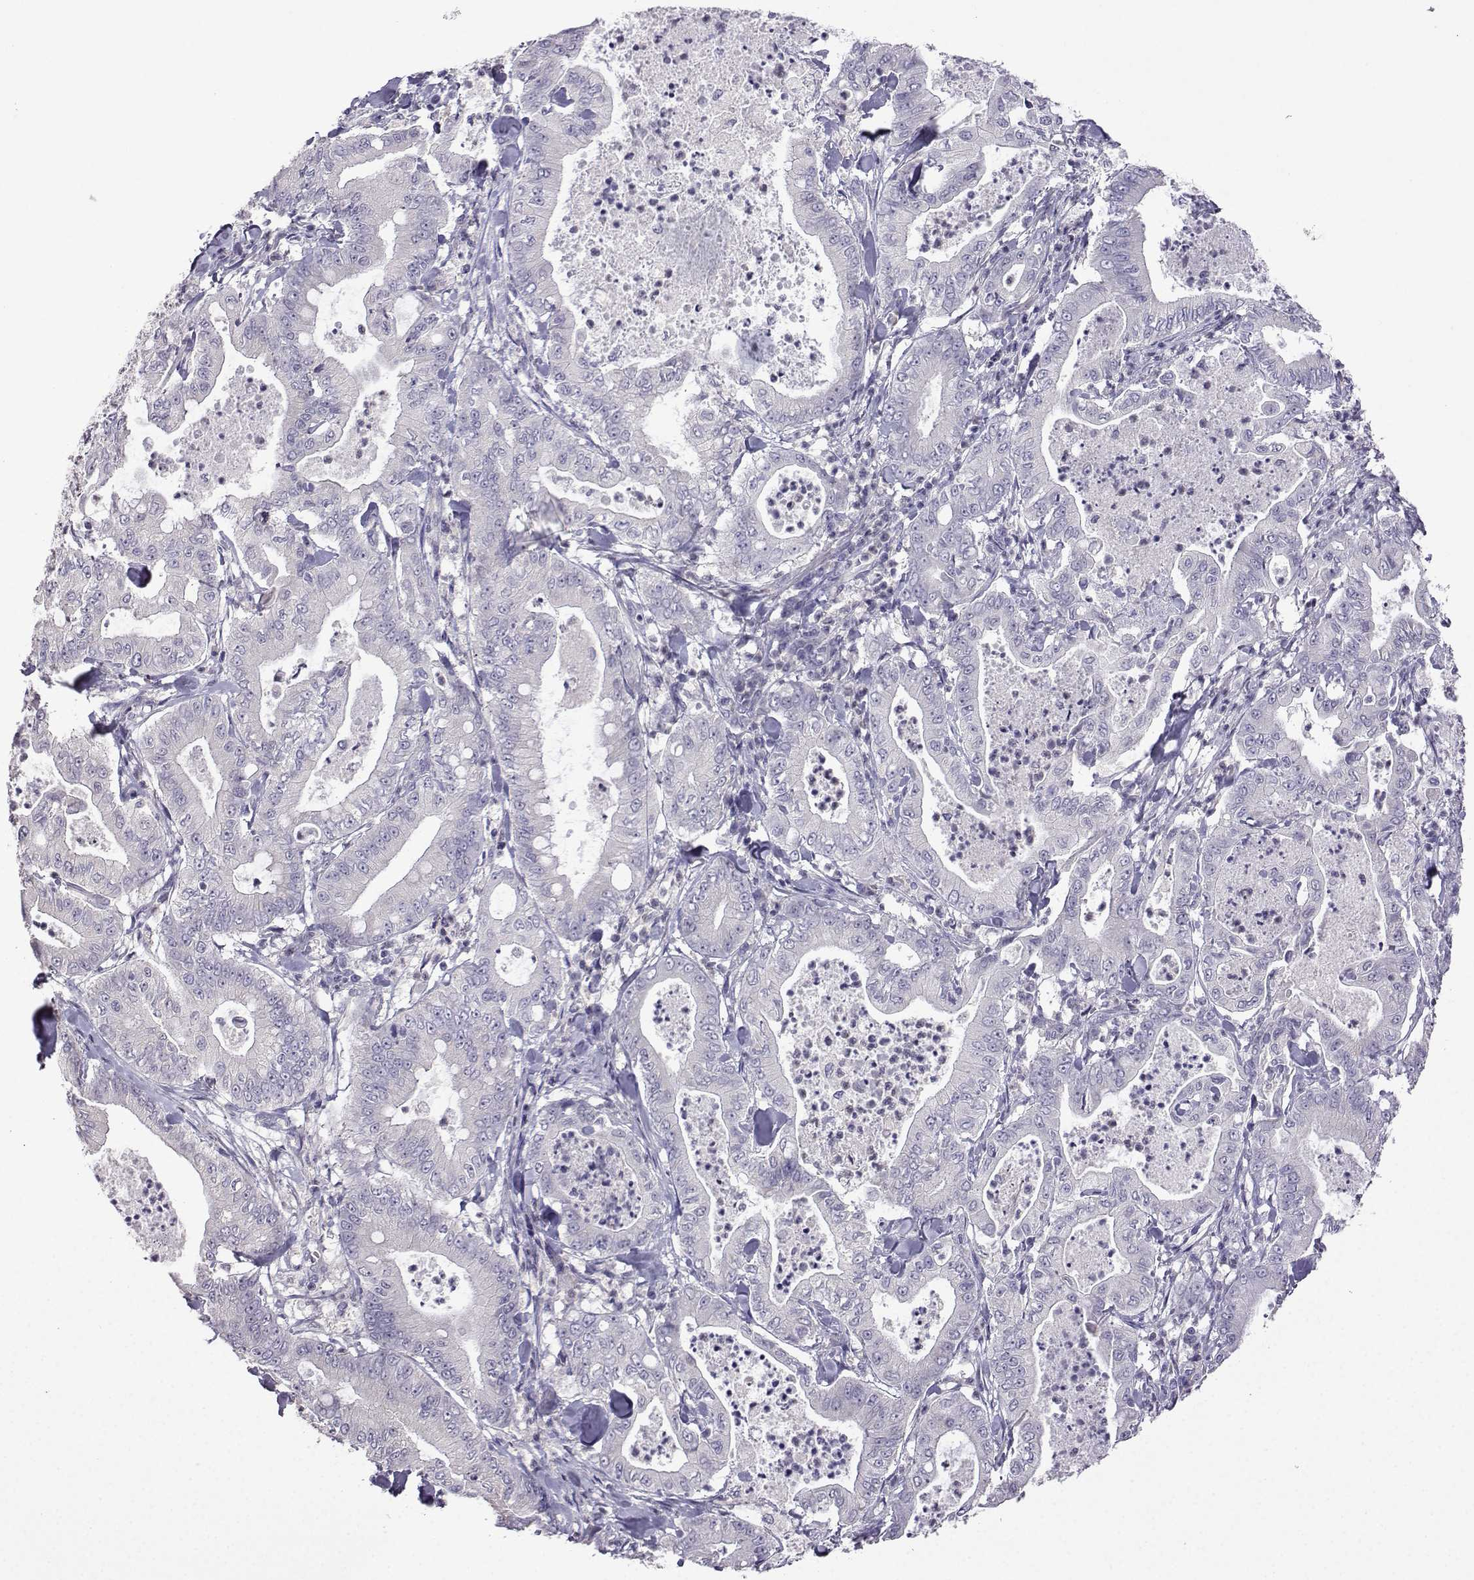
{"staining": {"intensity": "negative", "quantity": "none", "location": "none"}, "tissue": "pancreatic cancer", "cell_type": "Tumor cells", "image_type": "cancer", "snomed": [{"axis": "morphology", "description": "Adenocarcinoma, NOS"}, {"axis": "topography", "description": "Pancreas"}], "caption": "A photomicrograph of human adenocarcinoma (pancreatic) is negative for staining in tumor cells.", "gene": "FCAMR", "patient": {"sex": "male", "age": 71}}